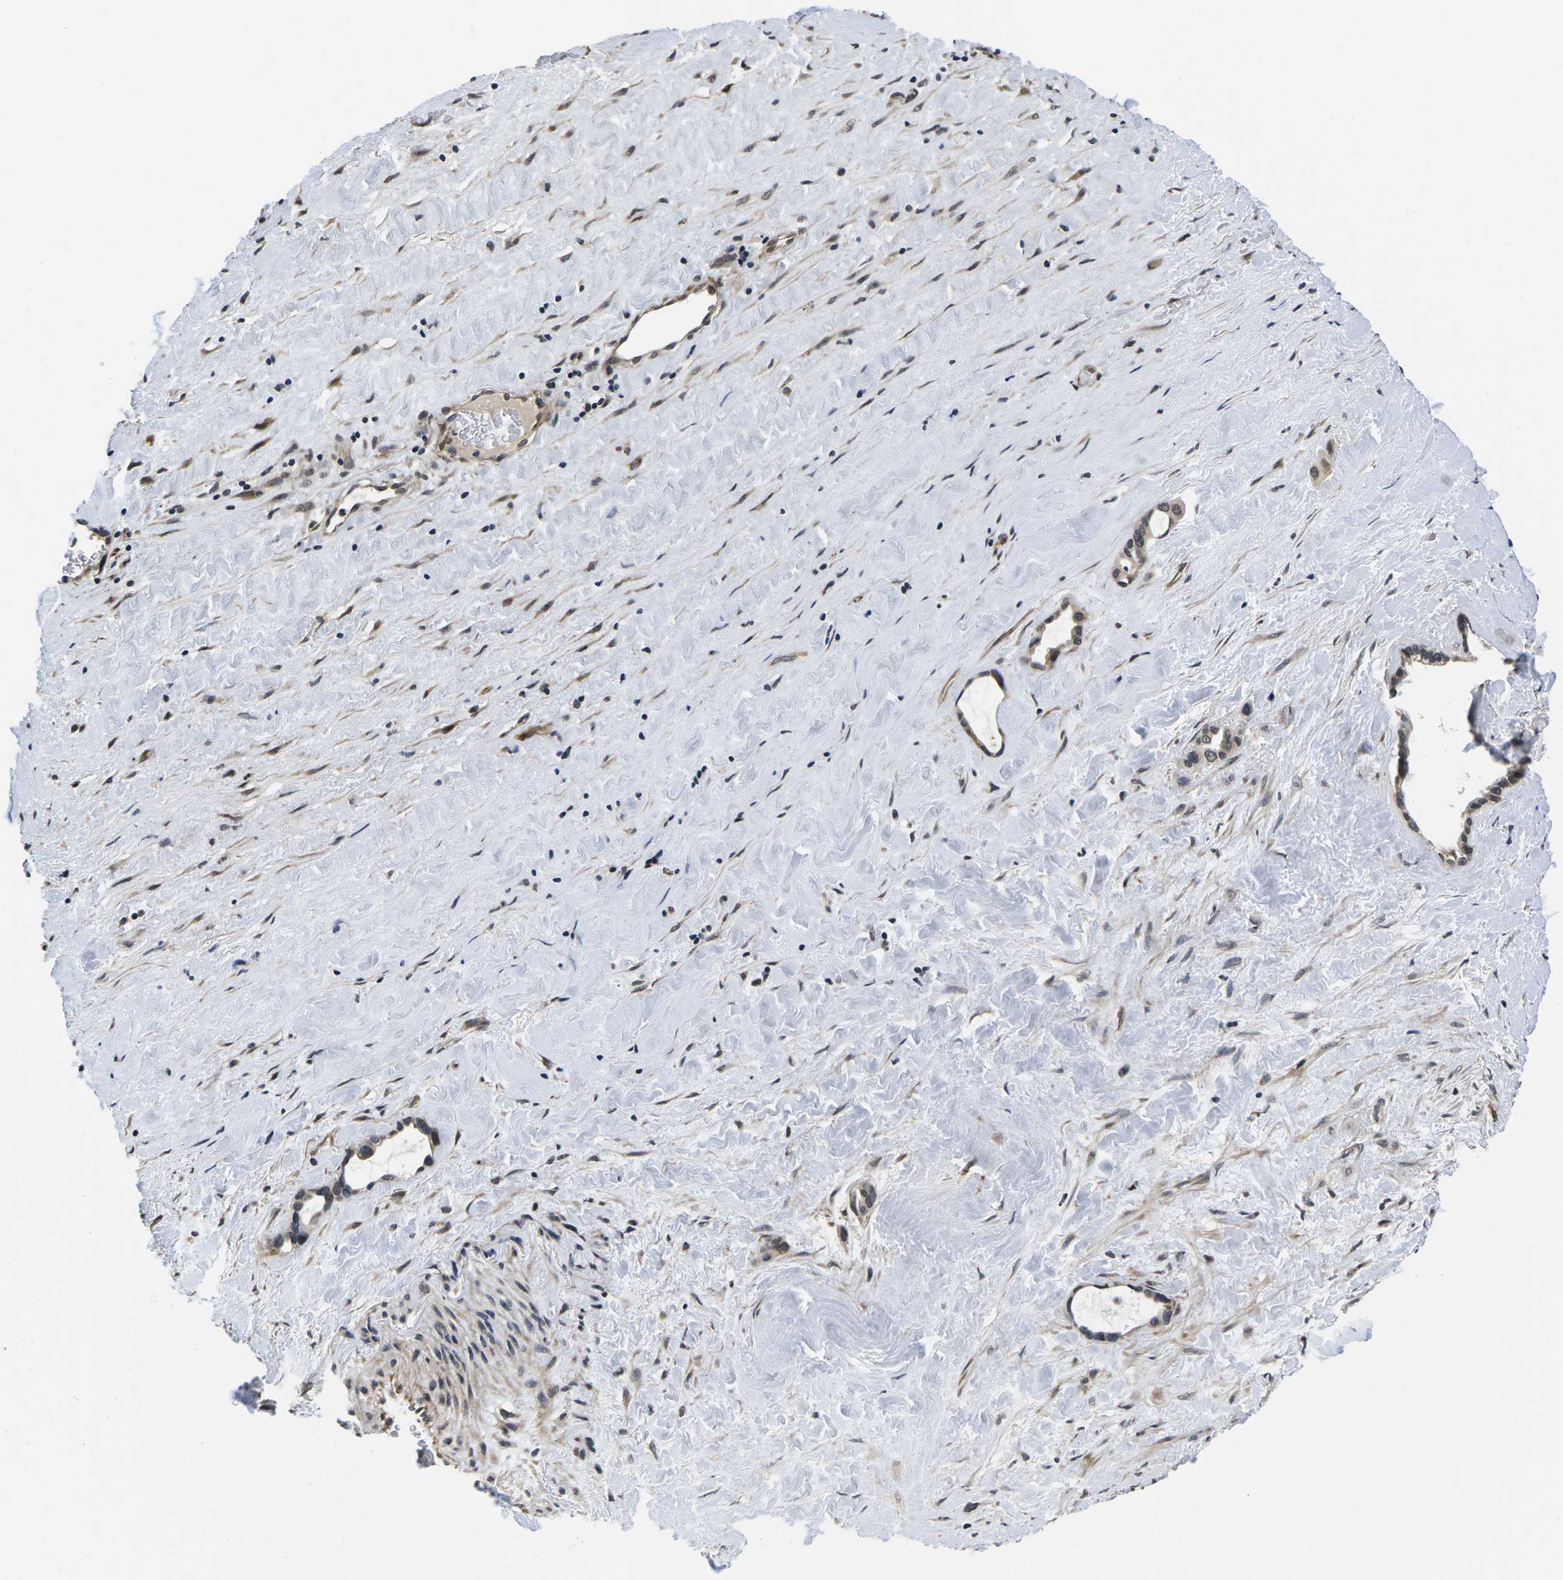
{"staining": {"intensity": "weak", "quantity": ">75%", "location": "cytoplasmic/membranous,nuclear"}, "tissue": "liver cancer", "cell_type": "Tumor cells", "image_type": "cancer", "snomed": [{"axis": "morphology", "description": "Cholangiocarcinoma"}, {"axis": "topography", "description": "Liver"}], "caption": "Liver cholangiocarcinoma stained with a brown dye exhibits weak cytoplasmic/membranous and nuclear positive staining in approximately >75% of tumor cells.", "gene": "CCNE1", "patient": {"sex": "female", "age": 65}}